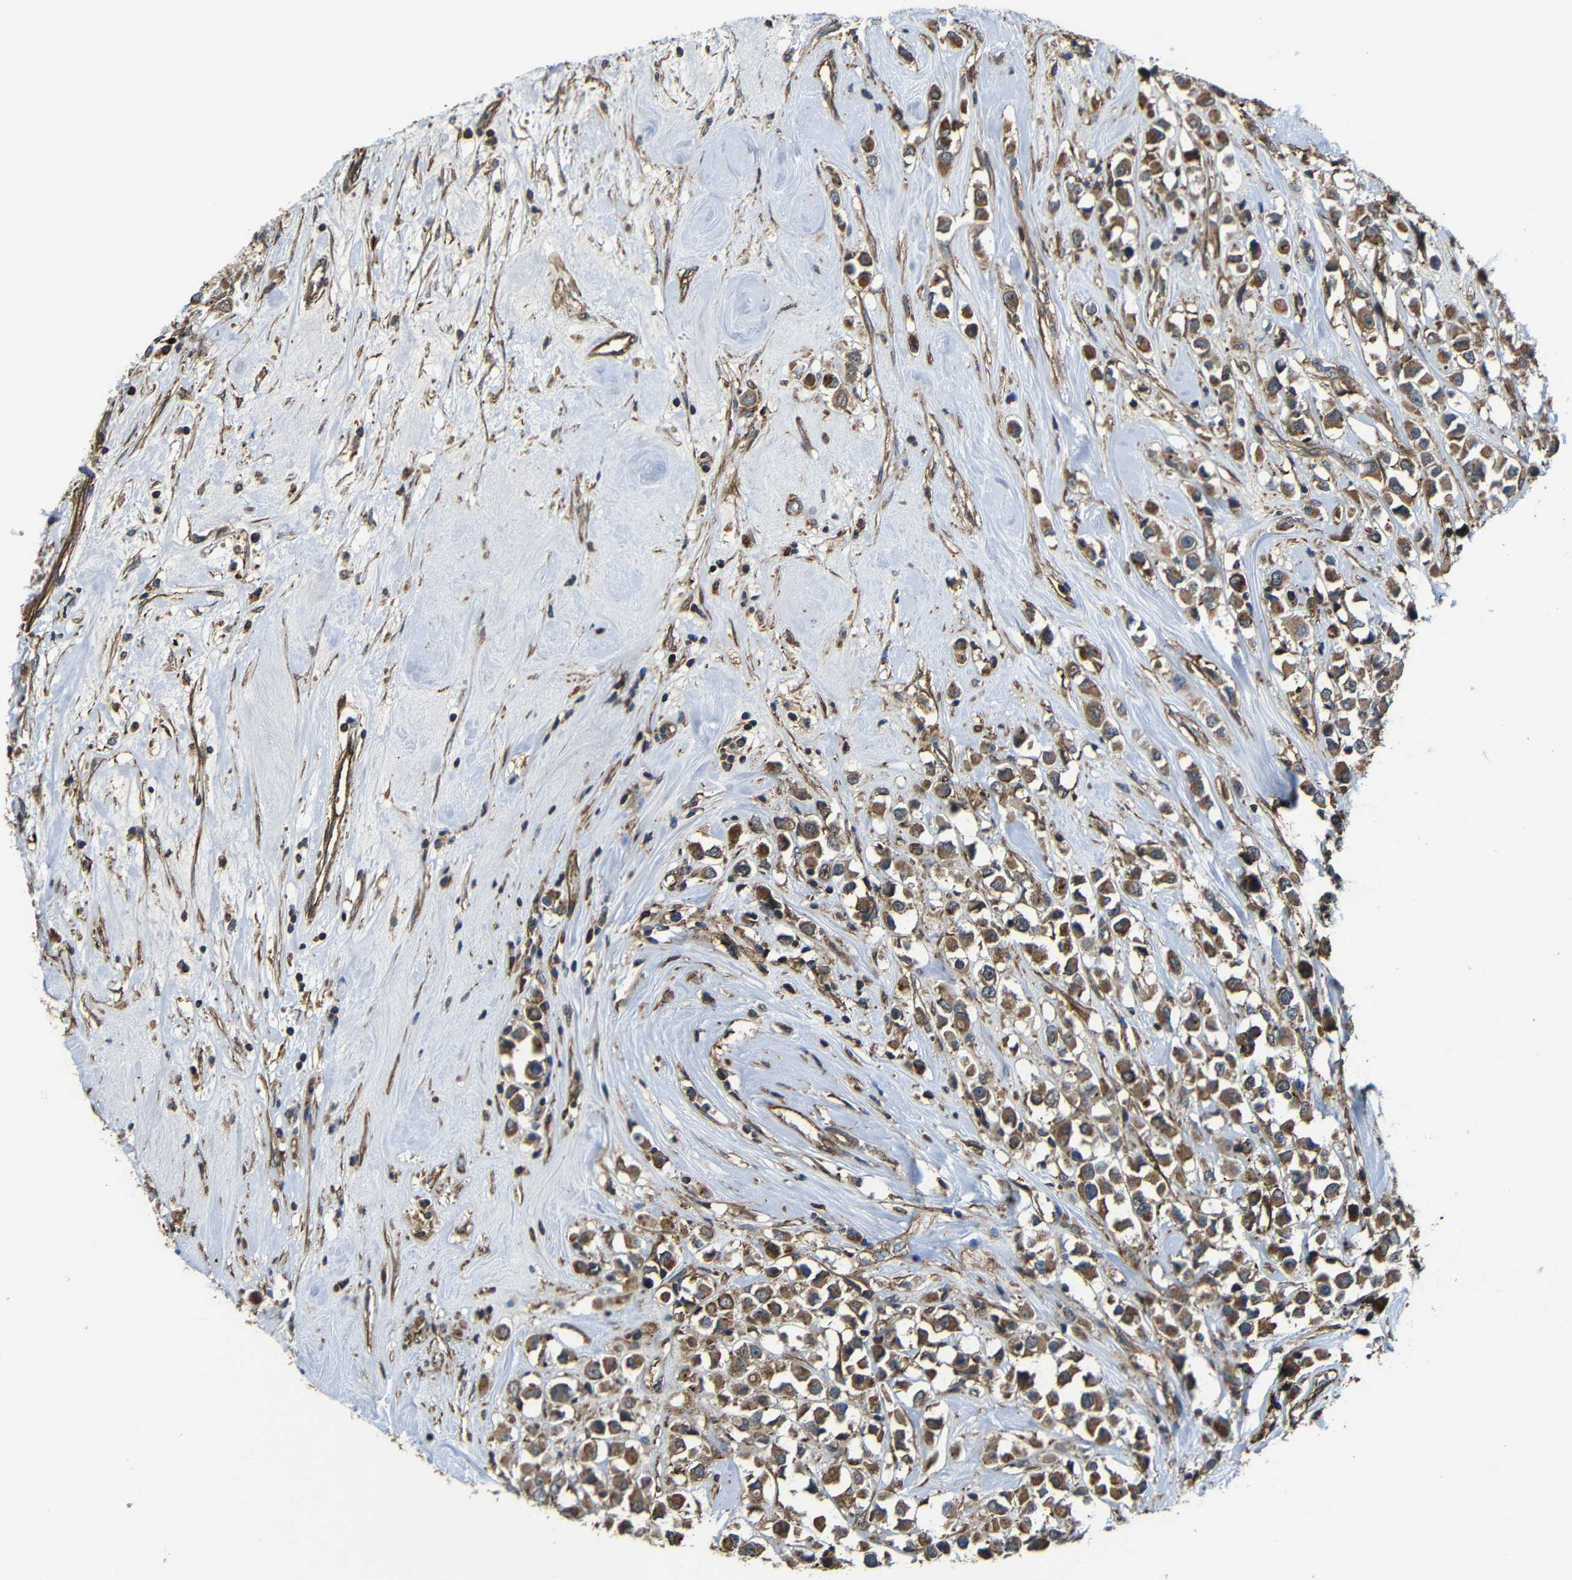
{"staining": {"intensity": "moderate", "quantity": ">75%", "location": "cytoplasmic/membranous"}, "tissue": "breast cancer", "cell_type": "Tumor cells", "image_type": "cancer", "snomed": [{"axis": "morphology", "description": "Duct carcinoma"}, {"axis": "topography", "description": "Breast"}], "caption": "Breast intraductal carcinoma stained with a brown dye shows moderate cytoplasmic/membranous positive positivity in about >75% of tumor cells.", "gene": "PTCH1", "patient": {"sex": "female", "age": 61}}